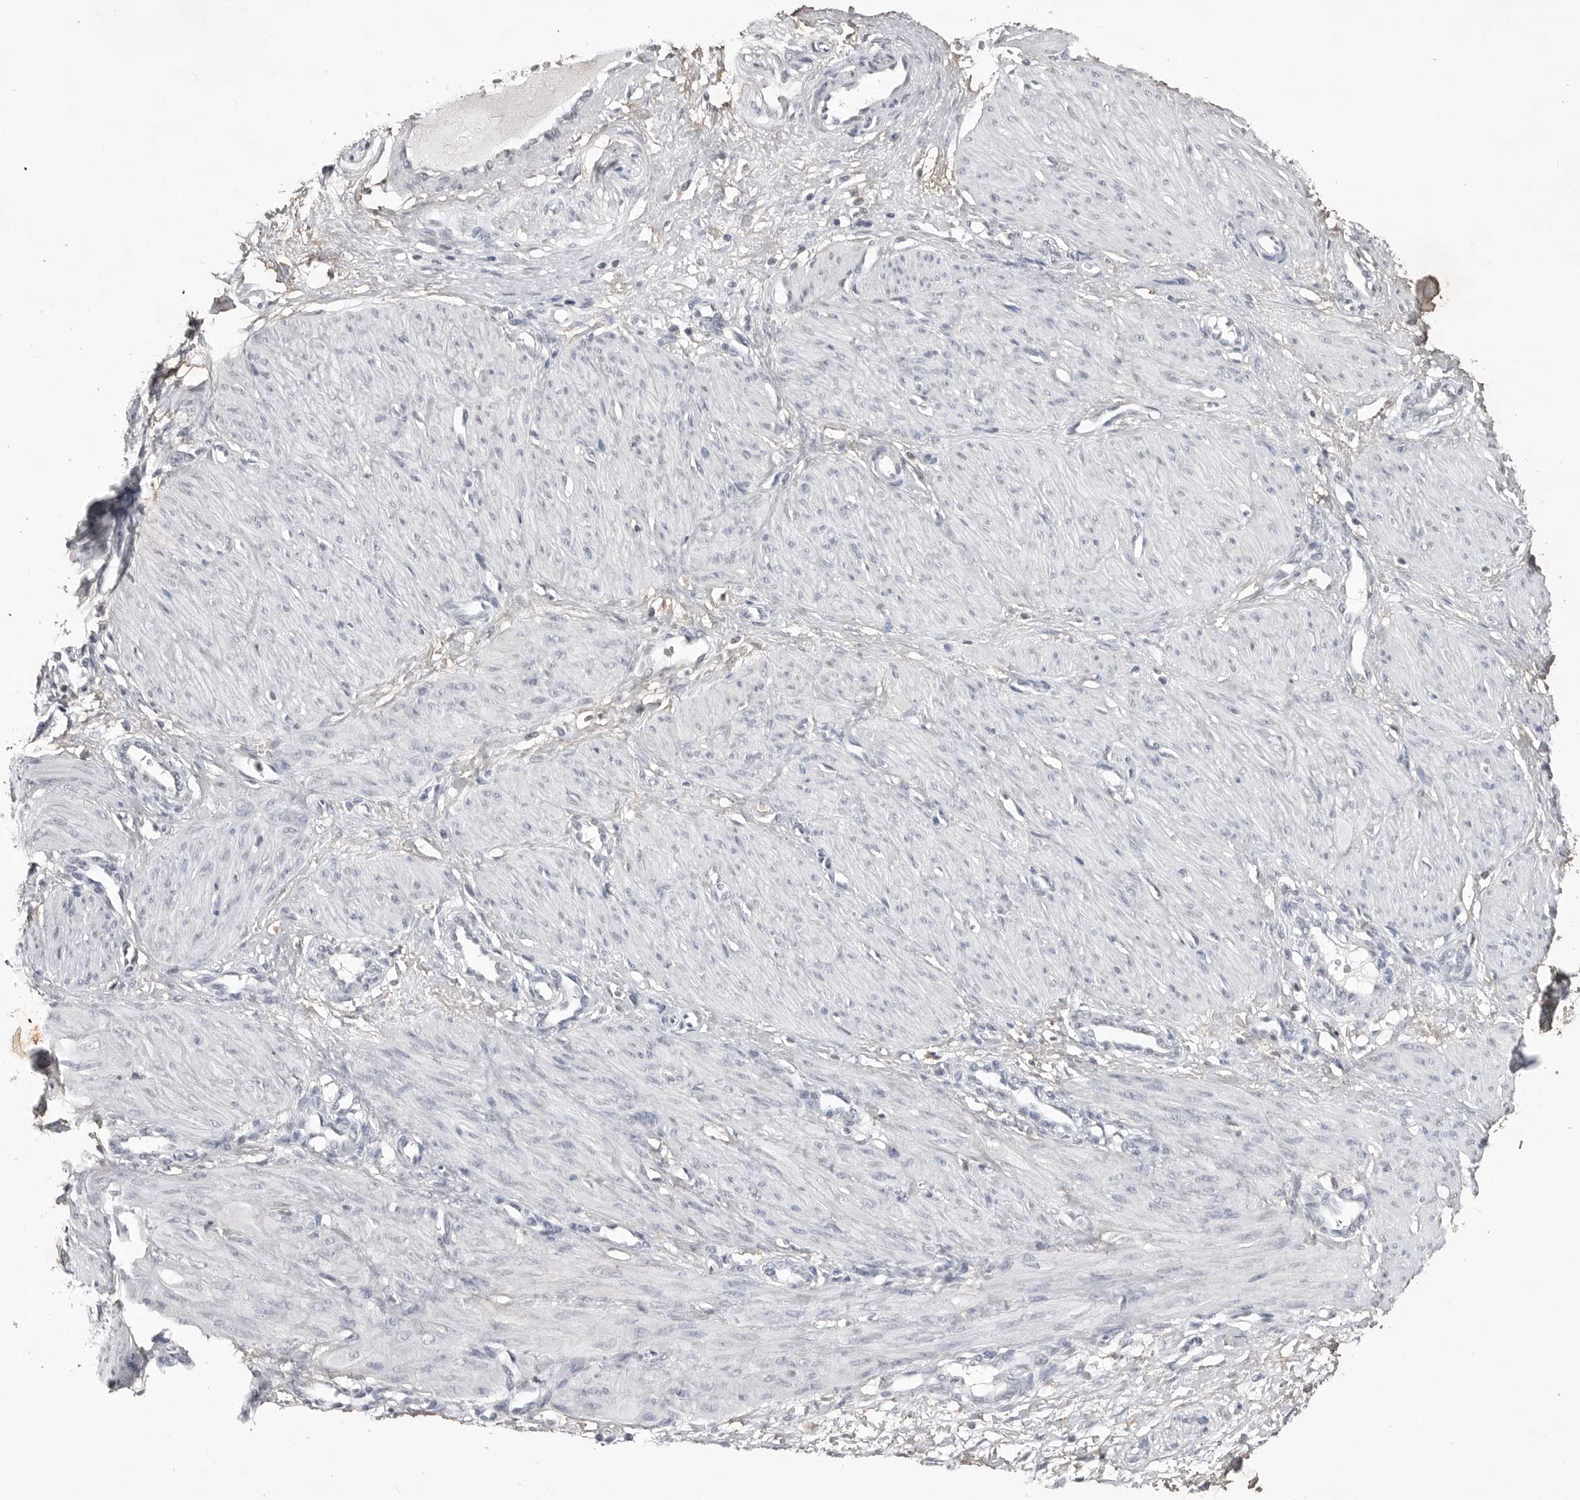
{"staining": {"intensity": "negative", "quantity": "none", "location": "none"}, "tissue": "smooth muscle", "cell_type": "Smooth muscle cells", "image_type": "normal", "snomed": [{"axis": "morphology", "description": "Normal tissue, NOS"}, {"axis": "topography", "description": "Endometrium"}], "caption": "Smooth muscle cells are negative for brown protein staining in unremarkable smooth muscle. The staining was performed using DAB (3,3'-diaminobenzidine) to visualize the protein expression in brown, while the nuclei were stained in blue with hematoxylin (Magnification: 20x).", "gene": "RRM1", "patient": {"sex": "female", "age": 33}}